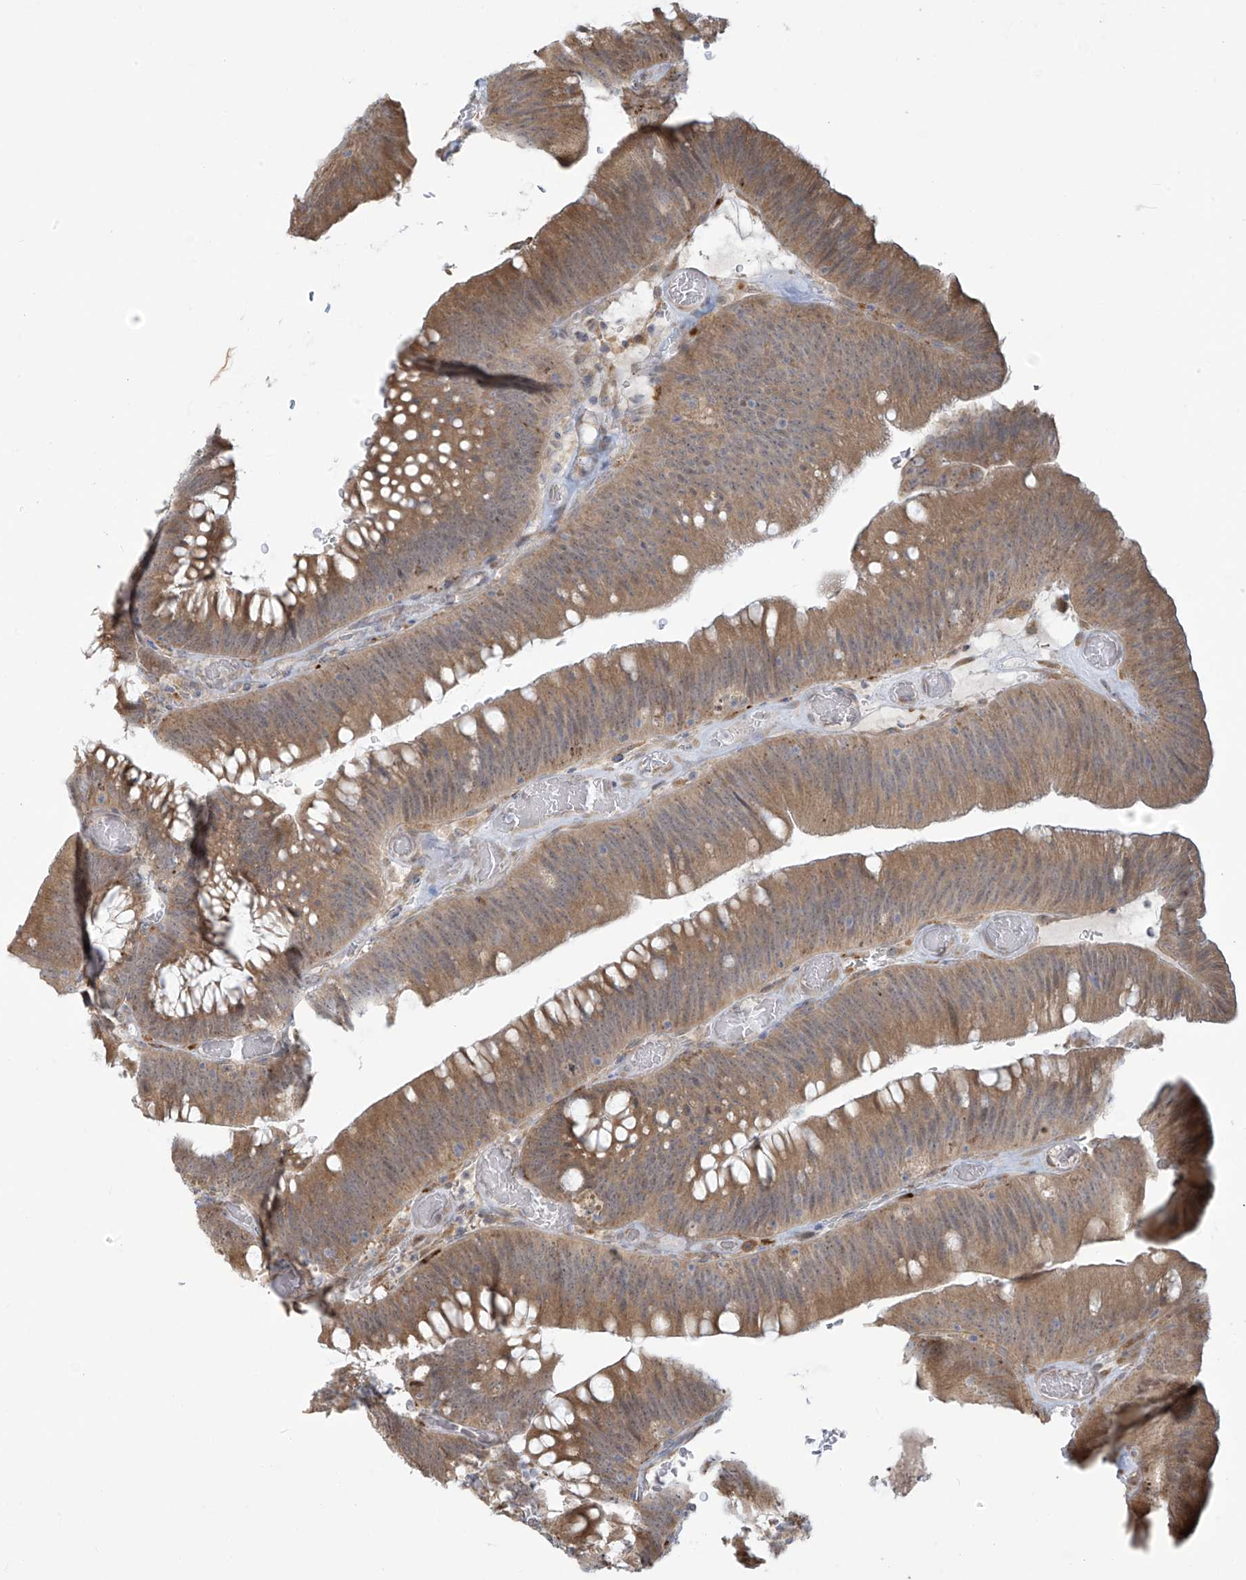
{"staining": {"intensity": "moderate", "quantity": ">75%", "location": "cytoplasmic/membranous"}, "tissue": "colorectal cancer", "cell_type": "Tumor cells", "image_type": "cancer", "snomed": [{"axis": "morphology", "description": "Normal tissue, NOS"}, {"axis": "topography", "description": "Colon"}], "caption": "Colorectal cancer was stained to show a protein in brown. There is medium levels of moderate cytoplasmic/membranous staining in approximately >75% of tumor cells. (Stains: DAB (3,3'-diaminobenzidine) in brown, nuclei in blue, Microscopy: brightfield microscopy at high magnification).", "gene": "PLEKHM3", "patient": {"sex": "female", "age": 82}}